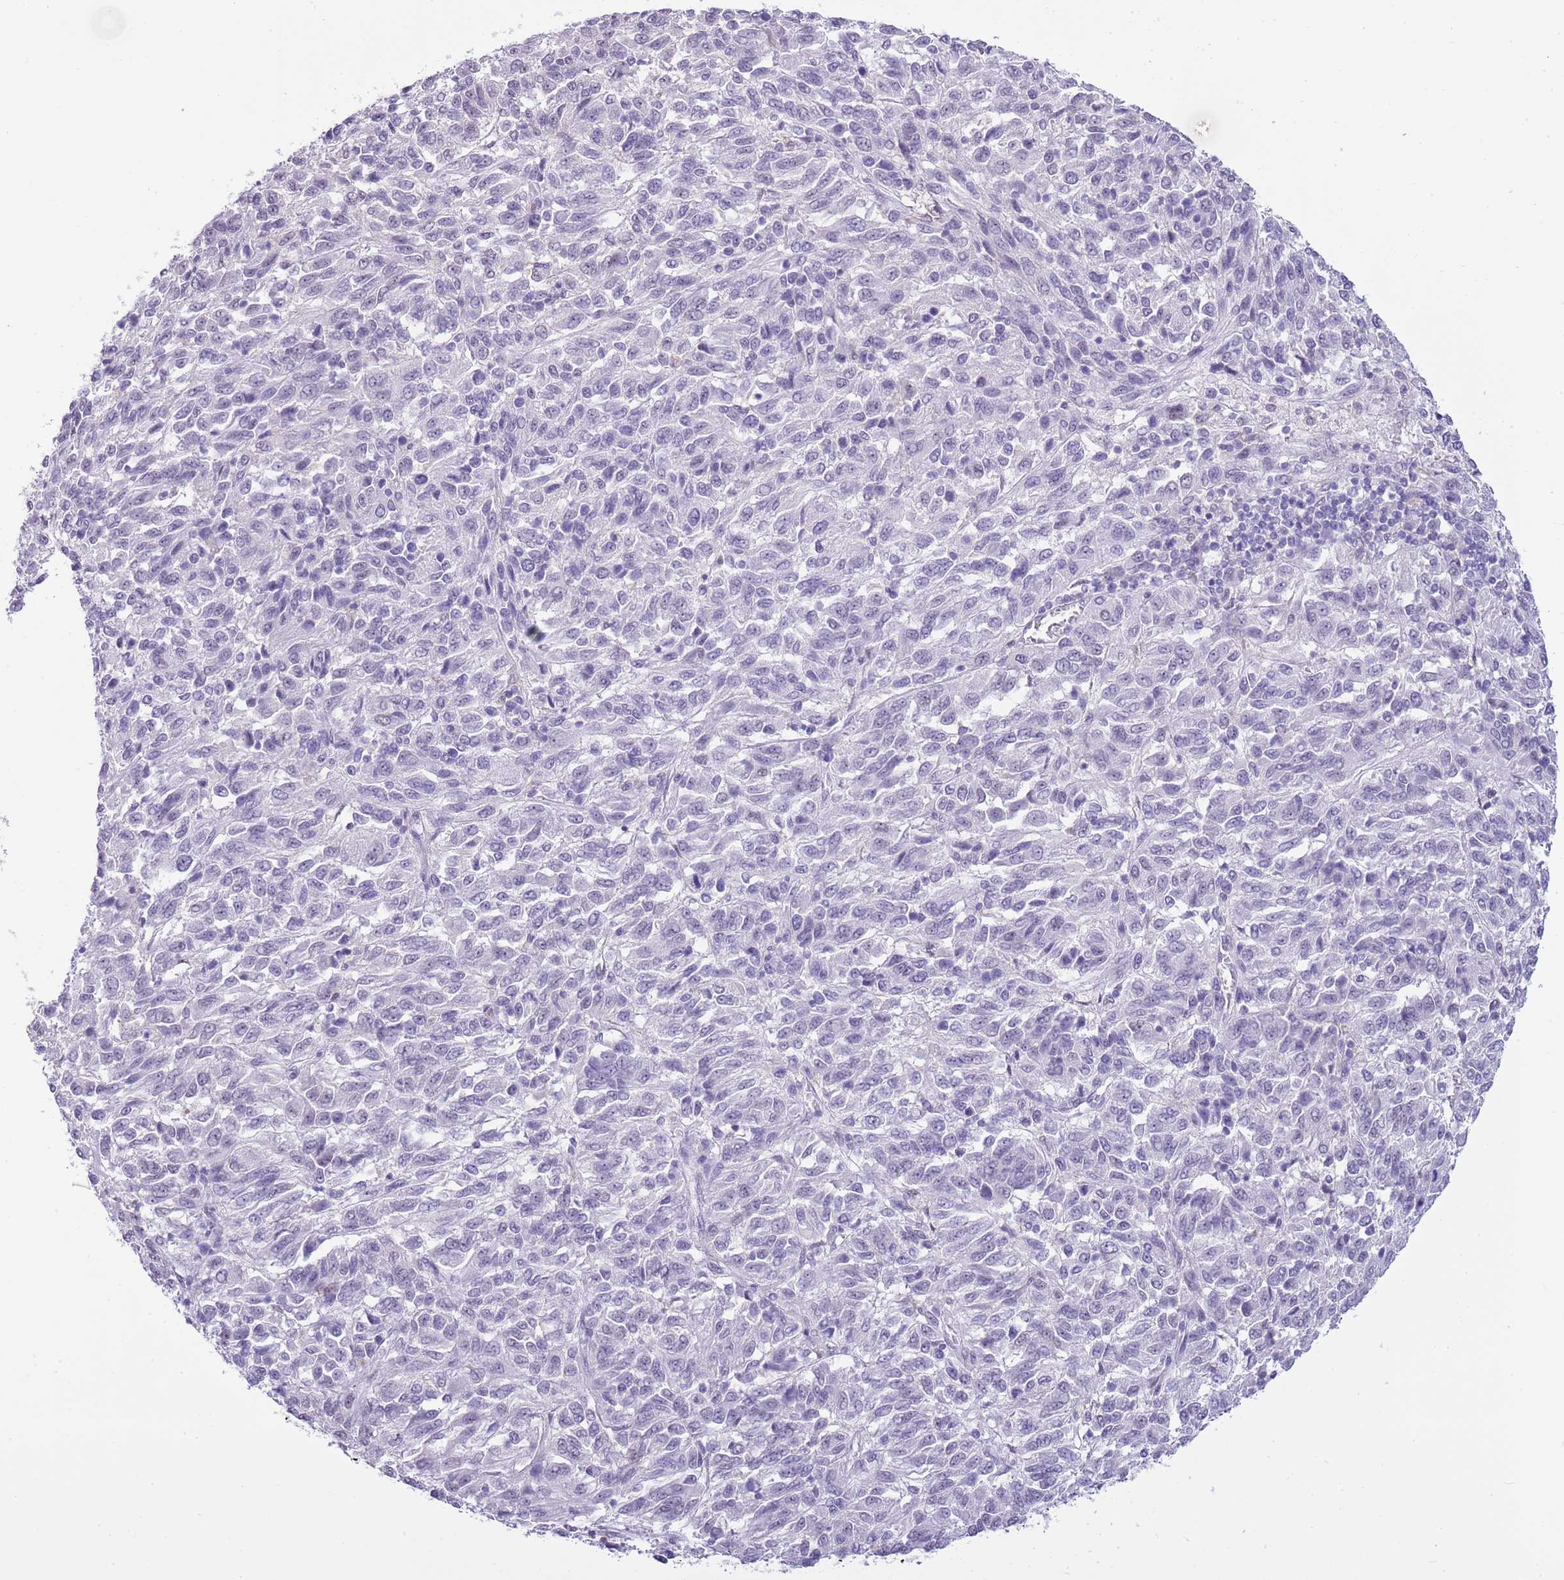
{"staining": {"intensity": "negative", "quantity": "none", "location": "none"}, "tissue": "melanoma", "cell_type": "Tumor cells", "image_type": "cancer", "snomed": [{"axis": "morphology", "description": "Malignant melanoma, Metastatic site"}, {"axis": "topography", "description": "Lung"}], "caption": "Melanoma was stained to show a protein in brown. There is no significant positivity in tumor cells. (DAB immunohistochemistry (IHC) visualized using brightfield microscopy, high magnification).", "gene": "PPP1R17", "patient": {"sex": "male", "age": 64}}